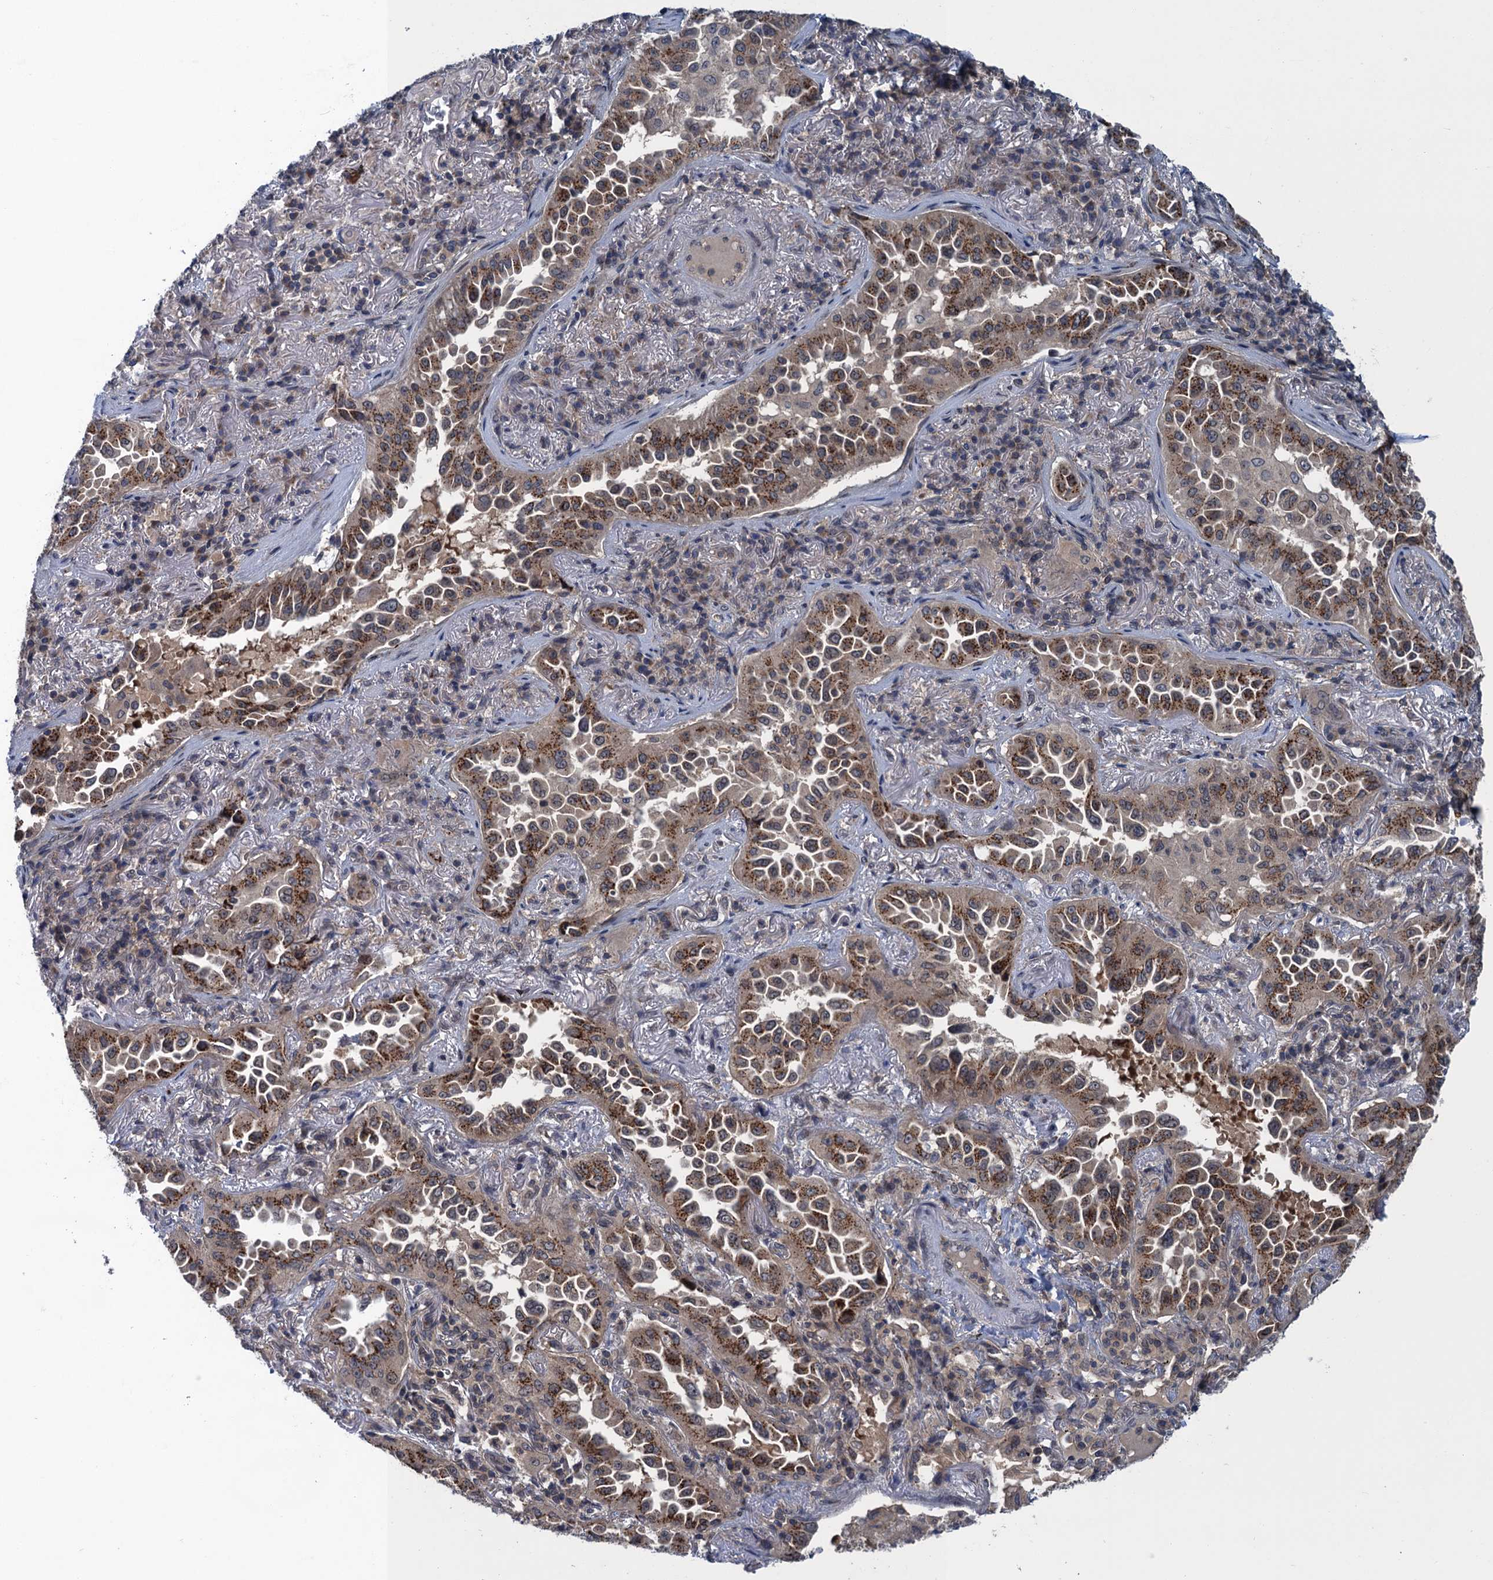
{"staining": {"intensity": "moderate", "quantity": ">75%", "location": "cytoplasmic/membranous"}, "tissue": "lung cancer", "cell_type": "Tumor cells", "image_type": "cancer", "snomed": [{"axis": "morphology", "description": "Adenocarcinoma, NOS"}, {"axis": "topography", "description": "Lung"}], "caption": "The photomicrograph exhibits a brown stain indicating the presence of a protein in the cytoplasmic/membranous of tumor cells in lung cancer.", "gene": "RNF165", "patient": {"sex": "female", "age": 69}}